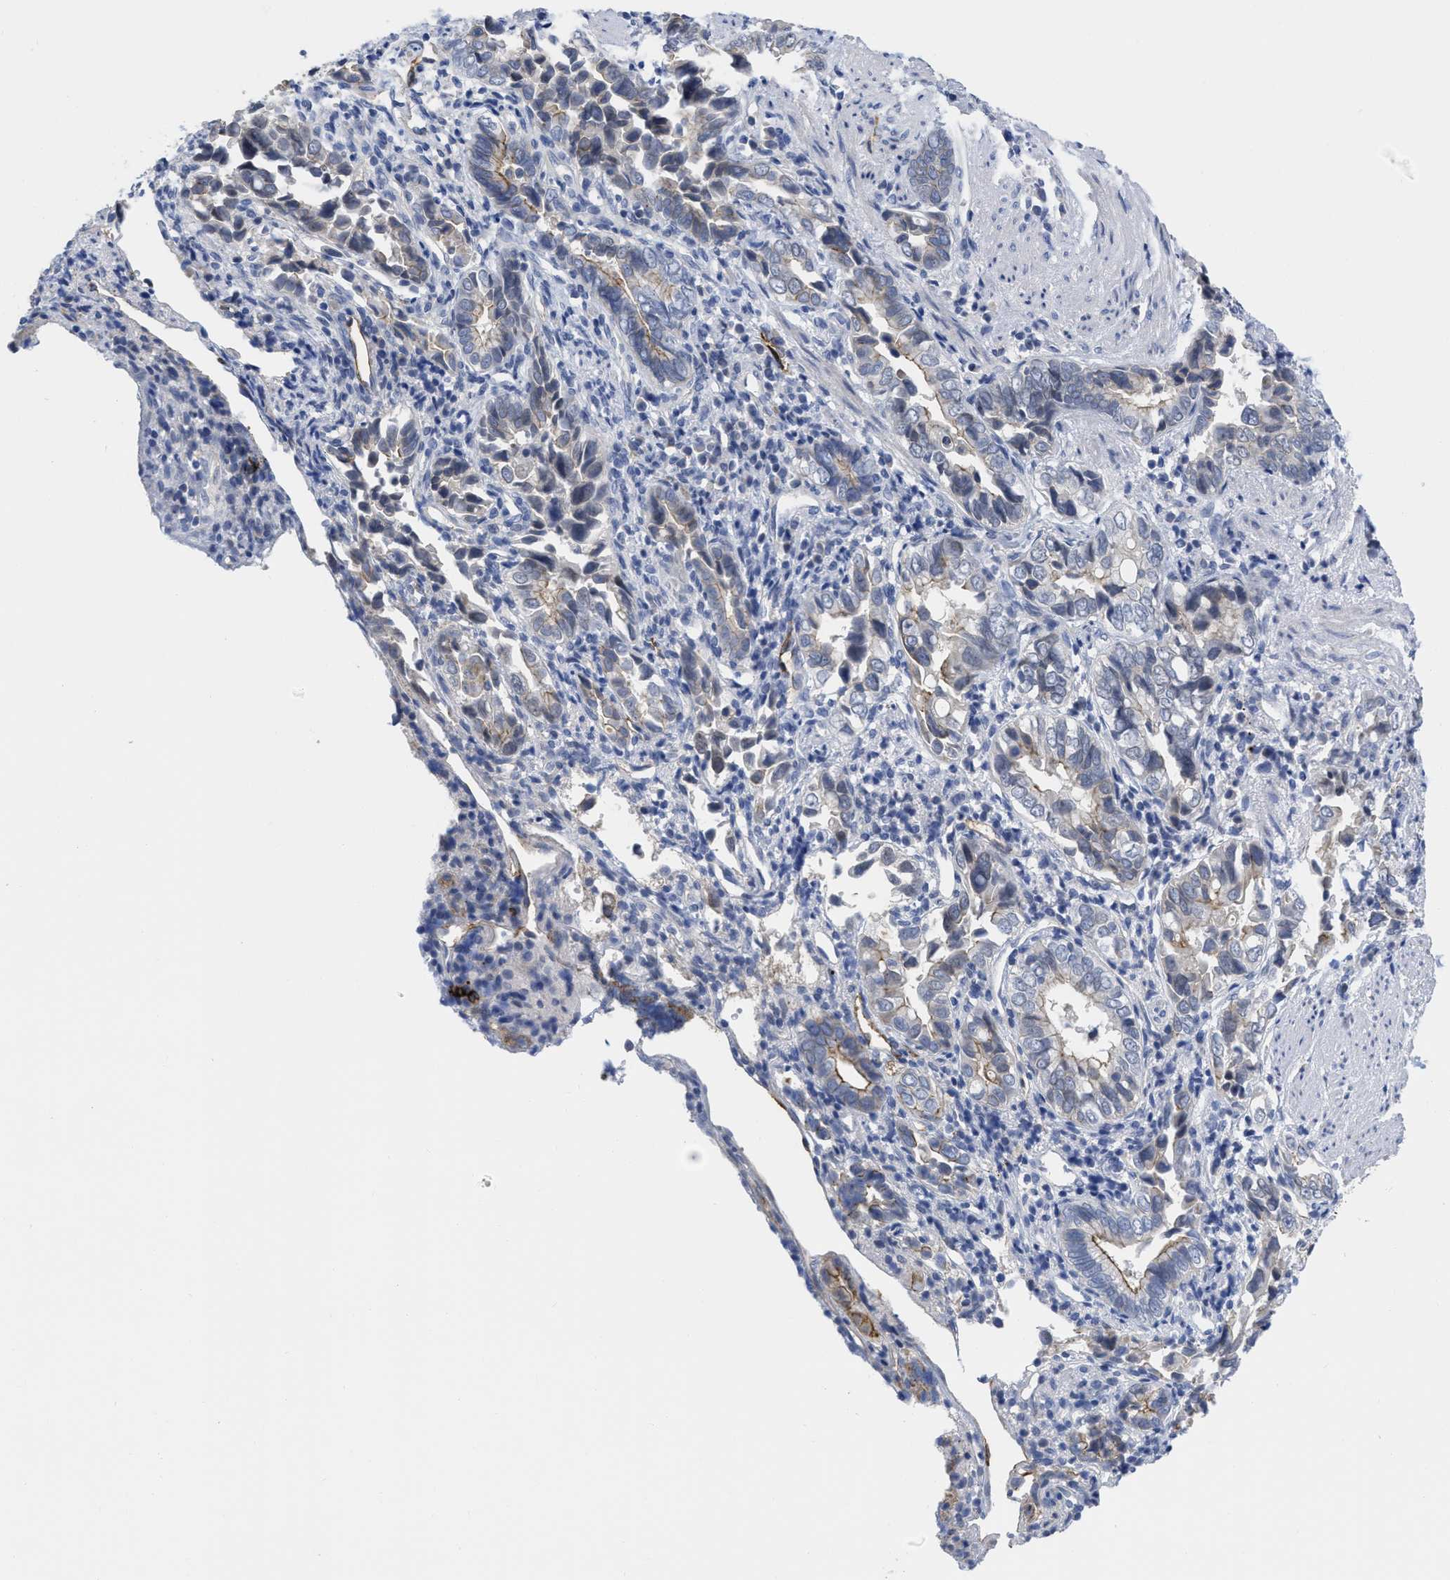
{"staining": {"intensity": "moderate", "quantity": "<25%", "location": "cytoplasmic/membranous"}, "tissue": "liver cancer", "cell_type": "Tumor cells", "image_type": "cancer", "snomed": [{"axis": "morphology", "description": "Cholangiocarcinoma"}, {"axis": "topography", "description": "Liver"}], "caption": "Tumor cells show moderate cytoplasmic/membranous staining in about <25% of cells in liver cancer. The staining was performed using DAB, with brown indicating positive protein expression. Nuclei are stained blue with hematoxylin.", "gene": "ACKR1", "patient": {"sex": "female", "age": 79}}